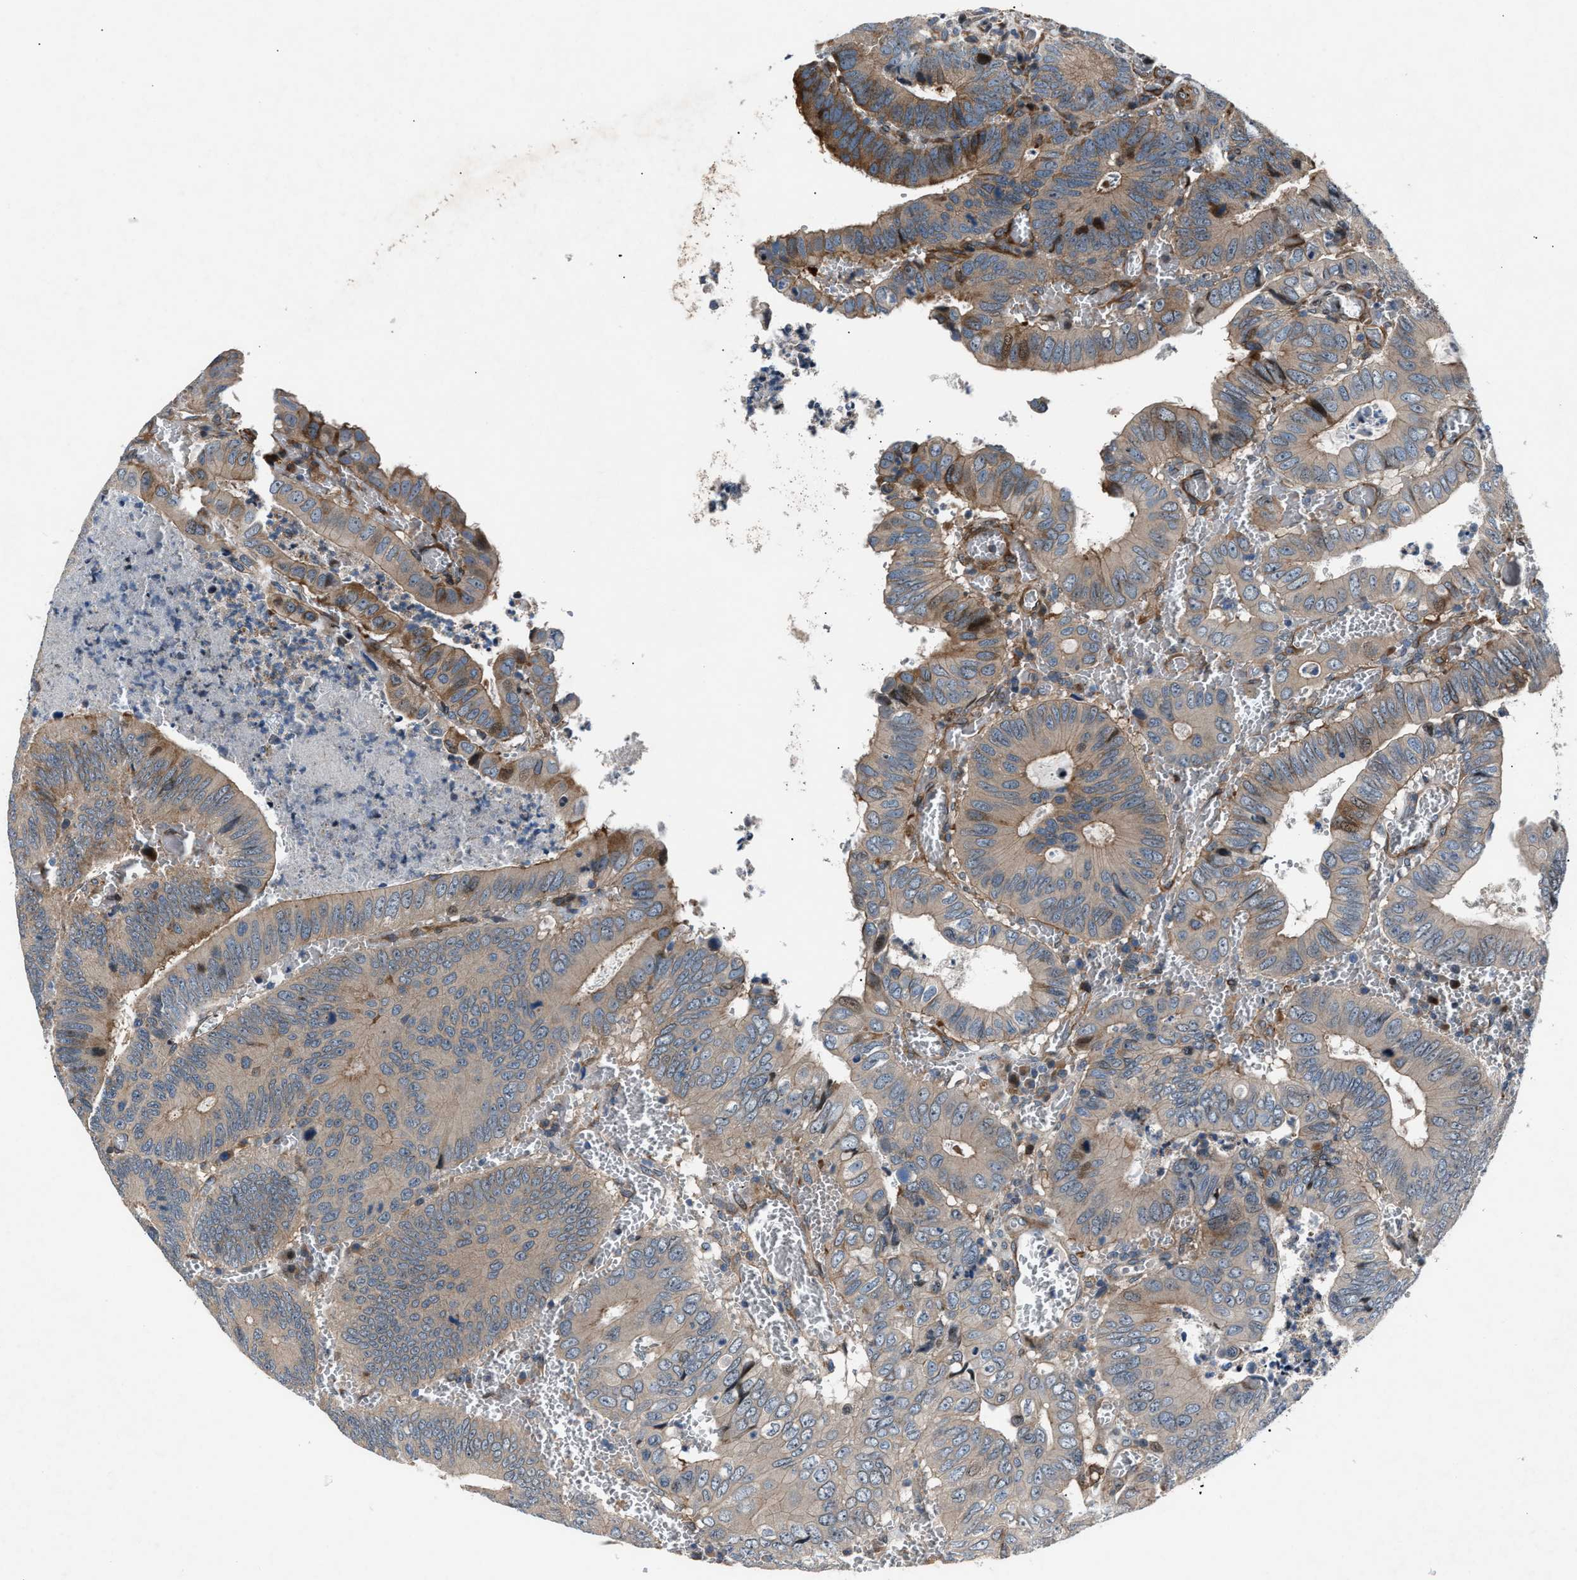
{"staining": {"intensity": "moderate", "quantity": "25%-75%", "location": "cytoplasmic/membranous"}, "tissue": "colorectal cancer", "cell_type": "Tumor cells", "image_type": "cancer", "snomed": [{"axis": "morphology", "description": "Inflammation, NOS"}, {"axis": "morphology", "description": "Adenocarcinoma, NOS"}, {"axis": "topography", "description": "Colon"}], "caption": "Protein staining of colorectal cancer (adenocarcinoma) tissue reveals moderate cytoplasmic/membranous expression in about 25%-75% of tumor cells. Nuclei are stained in blue.", "gene": "DYNC2I1", "patient": {"sex": "male", "age": 72}}